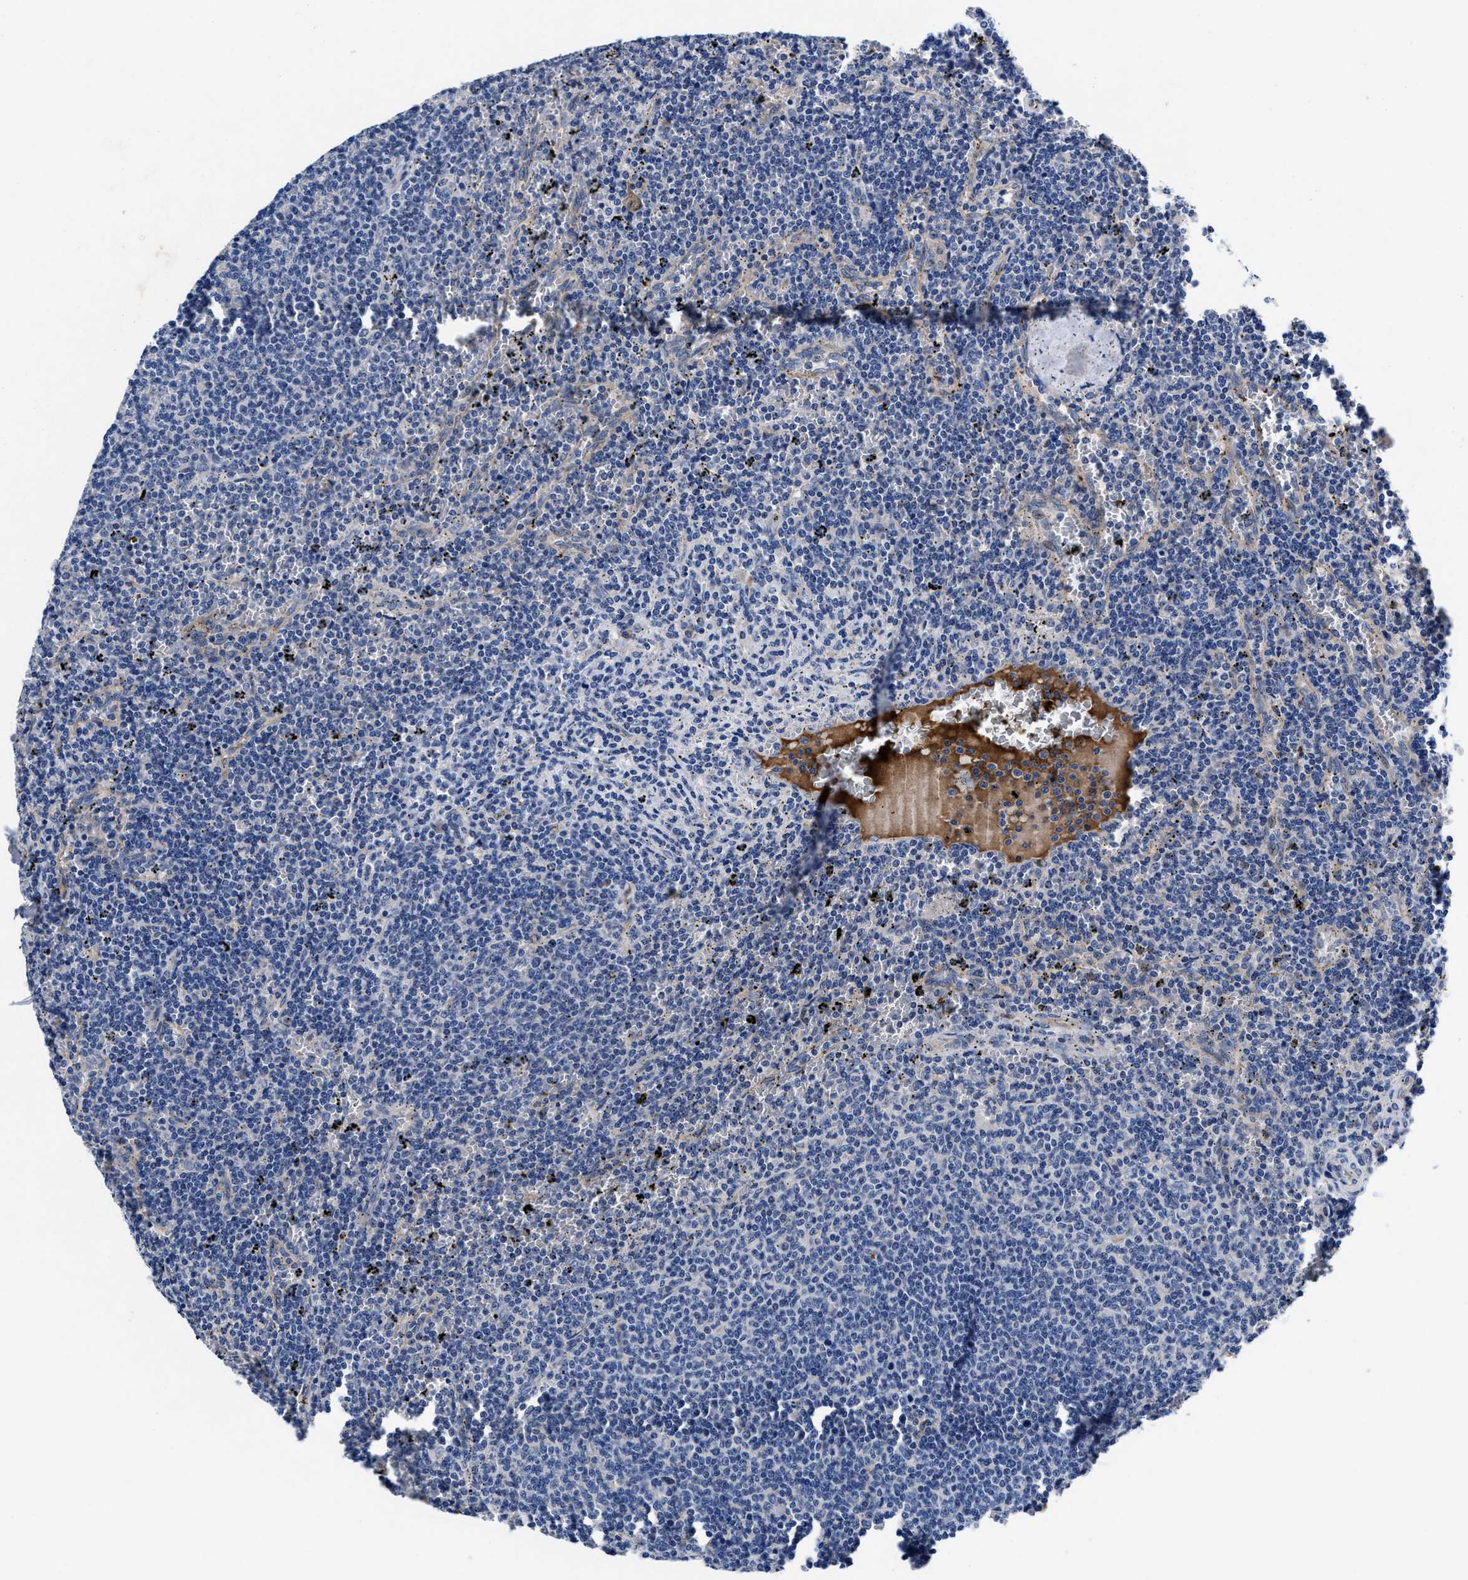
{"staining": {"intensity": "negative", "quantity": "none", "location": "none"}, "tissue": "lymphoma", "cell_type": "Tumor cells", "image_type": "cancer", "snomed": [{"axis": "morphology", "description": "Malignant lymphoma, non-Hodgkin's type, Low grade"}, {"axis": "topography", "description": "Spleen"}], "caption": "IHC histopathology image of human lymphoma stained for a protein (brown), which reveals no staining in tumor cells.", "gene": "DHRS13", "patient": {"sex": "female", "age": 50}}